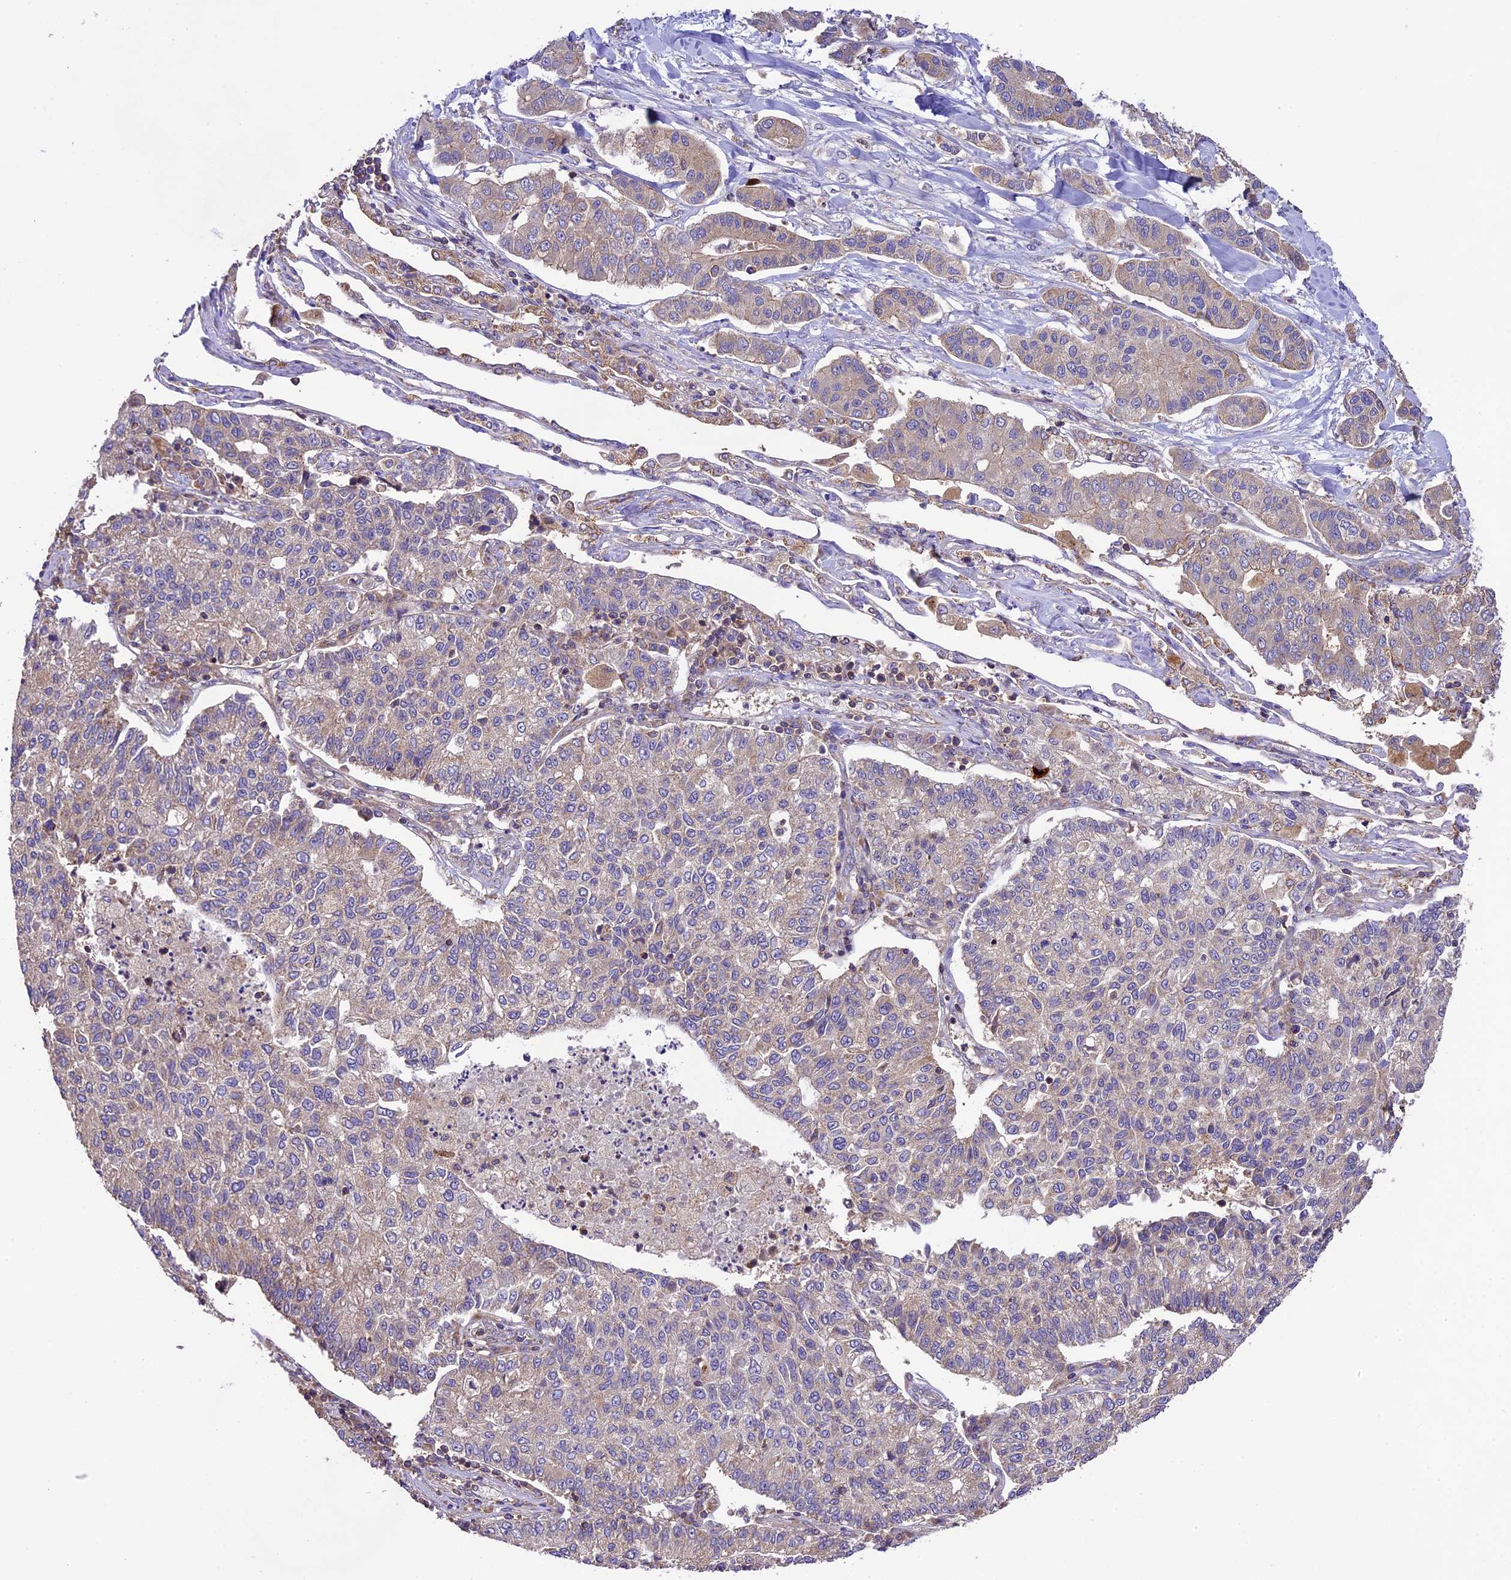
{"staining": {"intensity": "weak", "quantity": "<25%", "location": "cytoplasmic/membranous"}, "tissue": "lung cancer", "cell_type": "Tumor cells", "image_type": "cancer", "snomed": [{"axis": "morphology", "description": "Adenocarcinoma, NOS"}, {"axis": "topography", "description": "Lung"}], "caption": "A histopathology image of lung cancer (adenocarcinoma) stained for a protein displays no brown staining in tumor cells.", "gene": "WDR88", "patient": {"sex": "male", "age": 49}}